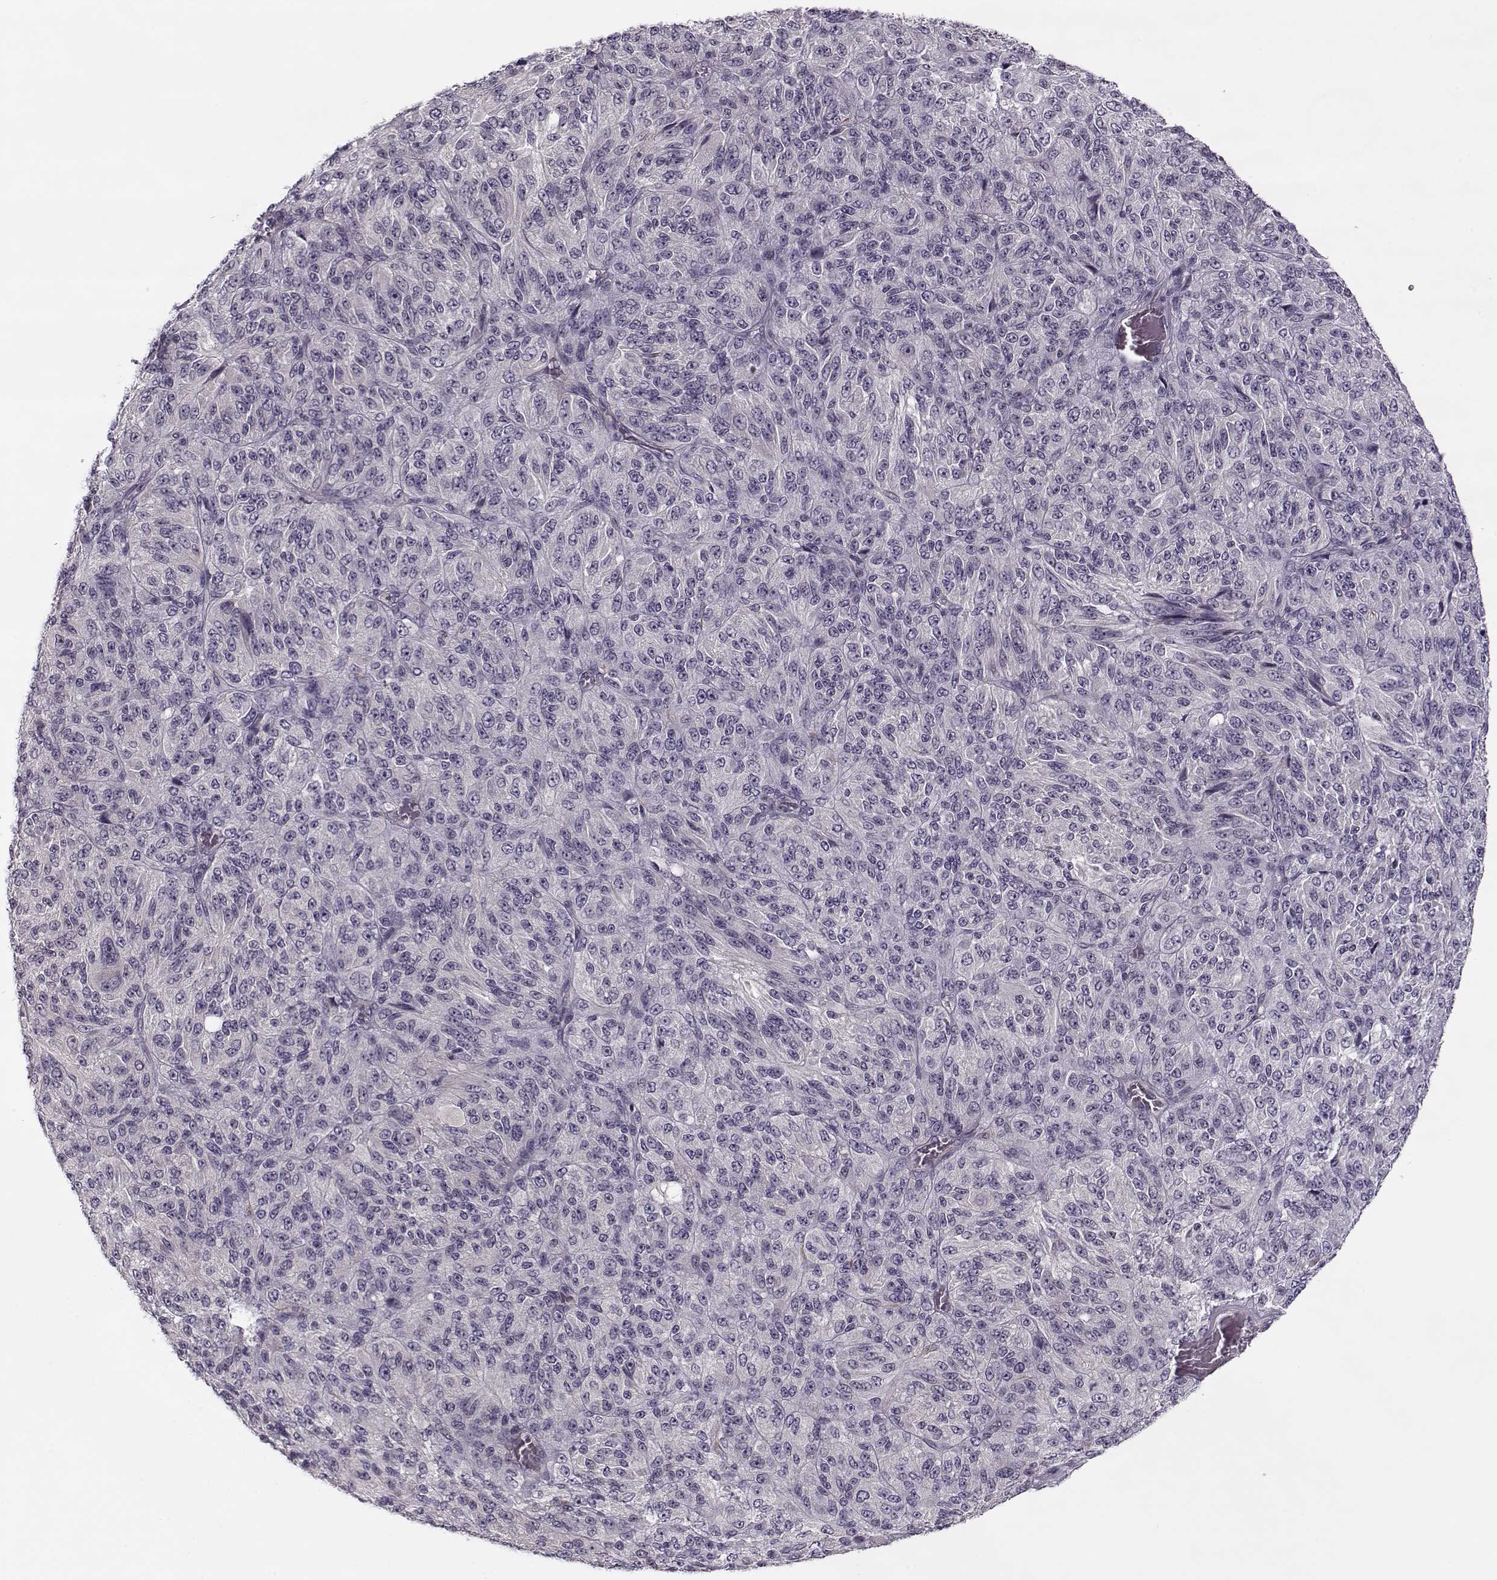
{"staining": {"intensity": "negative", "quantity": "none", "location": "none"}, "tissue": "melanoma", "cell_type": "Tumor cells", "image_type": "cancer", "snomed": [{"axis": "morphology", "description": "Malignant melanoma, Metastatic site"}, {"axis": "topography", "description": "Brain"}], "caption": "The IHC image has no significant staining in tumor cells of malignant melanoma (metastatic site) tissue.", "gene": "PNMT", "patient": {"sex": "female", "age": 56}}